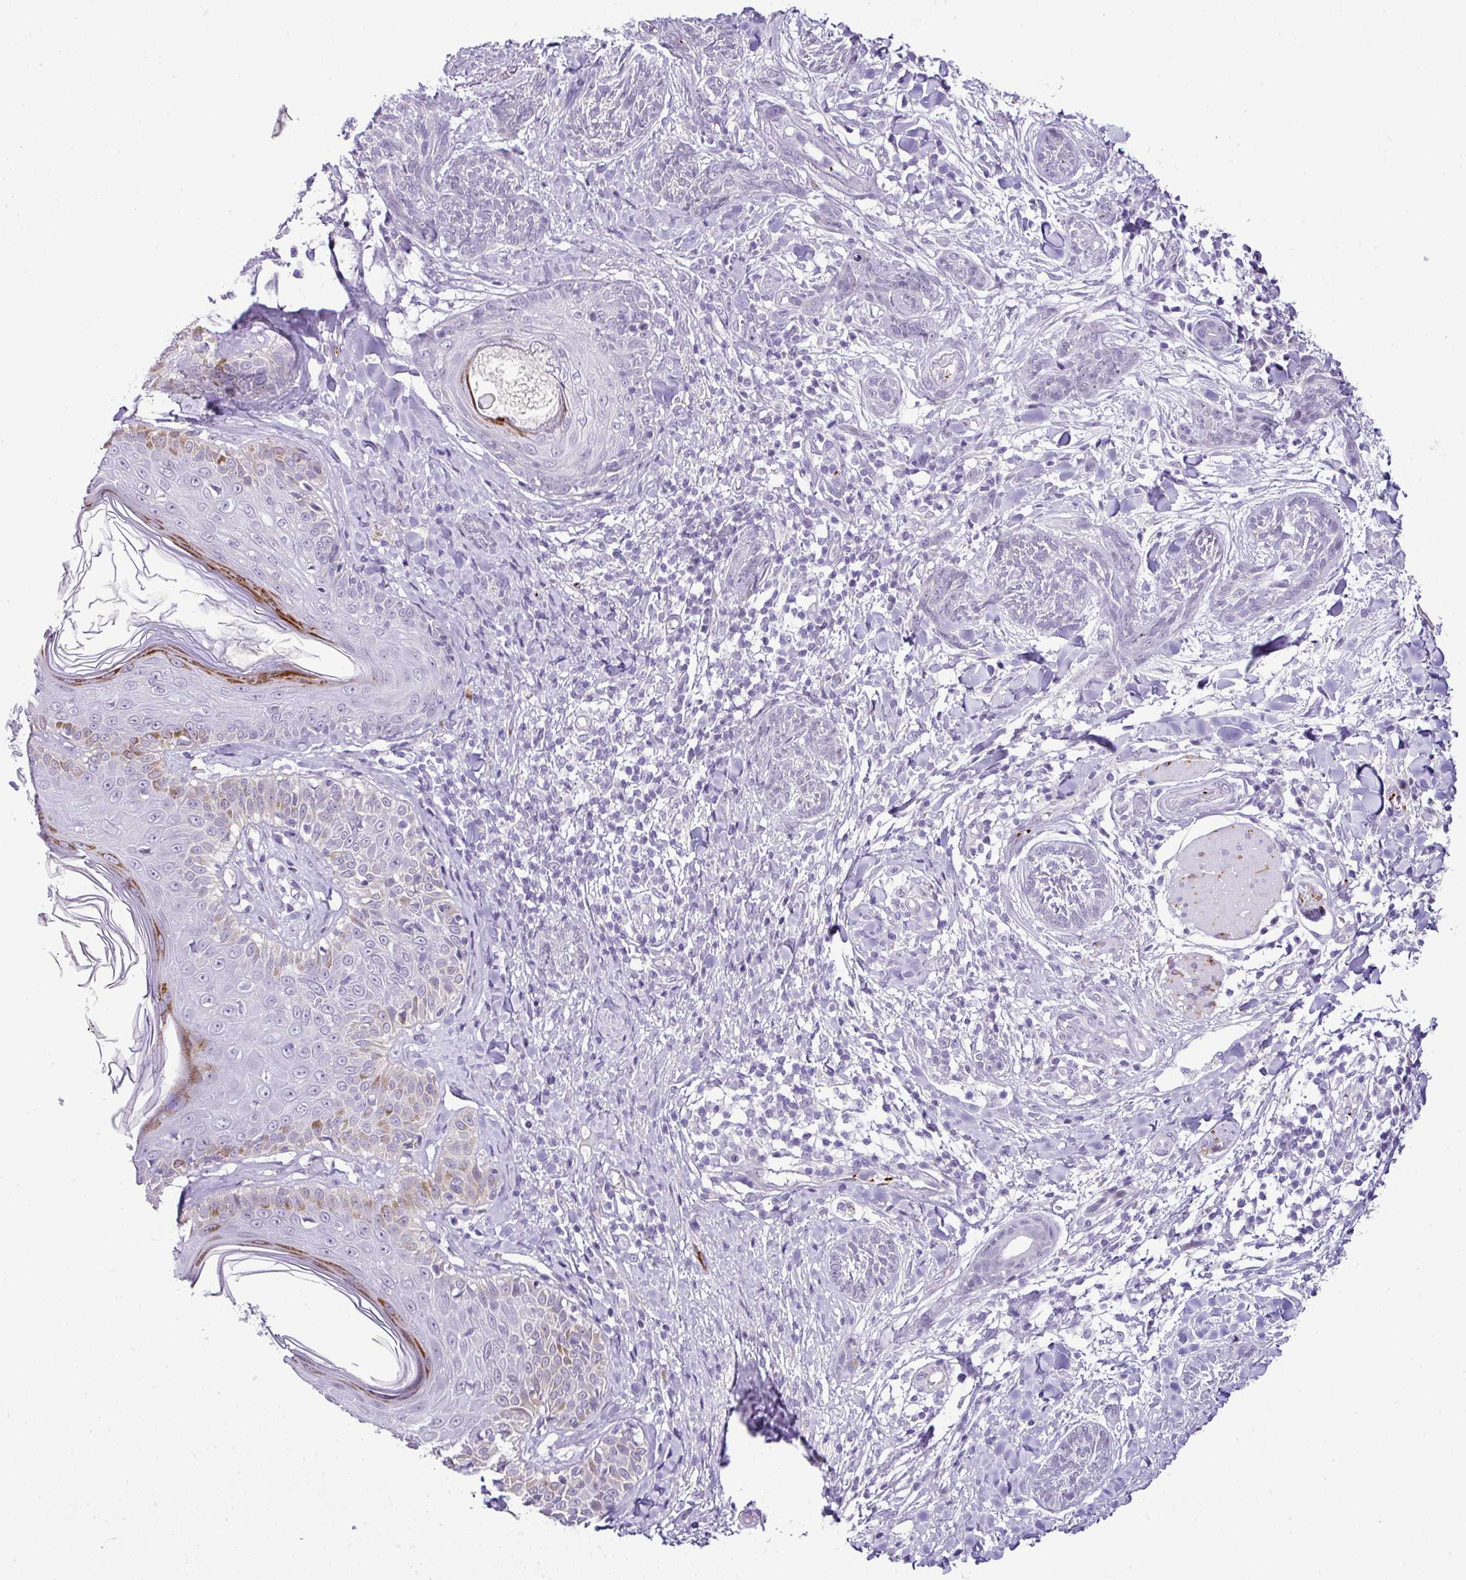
{"staining": {"intensity": "negative", "quantity": "none", "location": "none"}, "tissue": "skin cancer", "cell_type": "Tumor cells", "image_type": "cancer", "snomed": [{"axis": "morphology", "description": "Basal cell carcinoma"}, {"axis": "topography", "description": "Skin"}], "caption": "DAB immunohistochemical staining of human skin cancer (basal cell carcinoma) demonstrates no significant staining in tumor cells.", "gene": "CMTM5", "patient": {"sex": "male", "age": 73}}